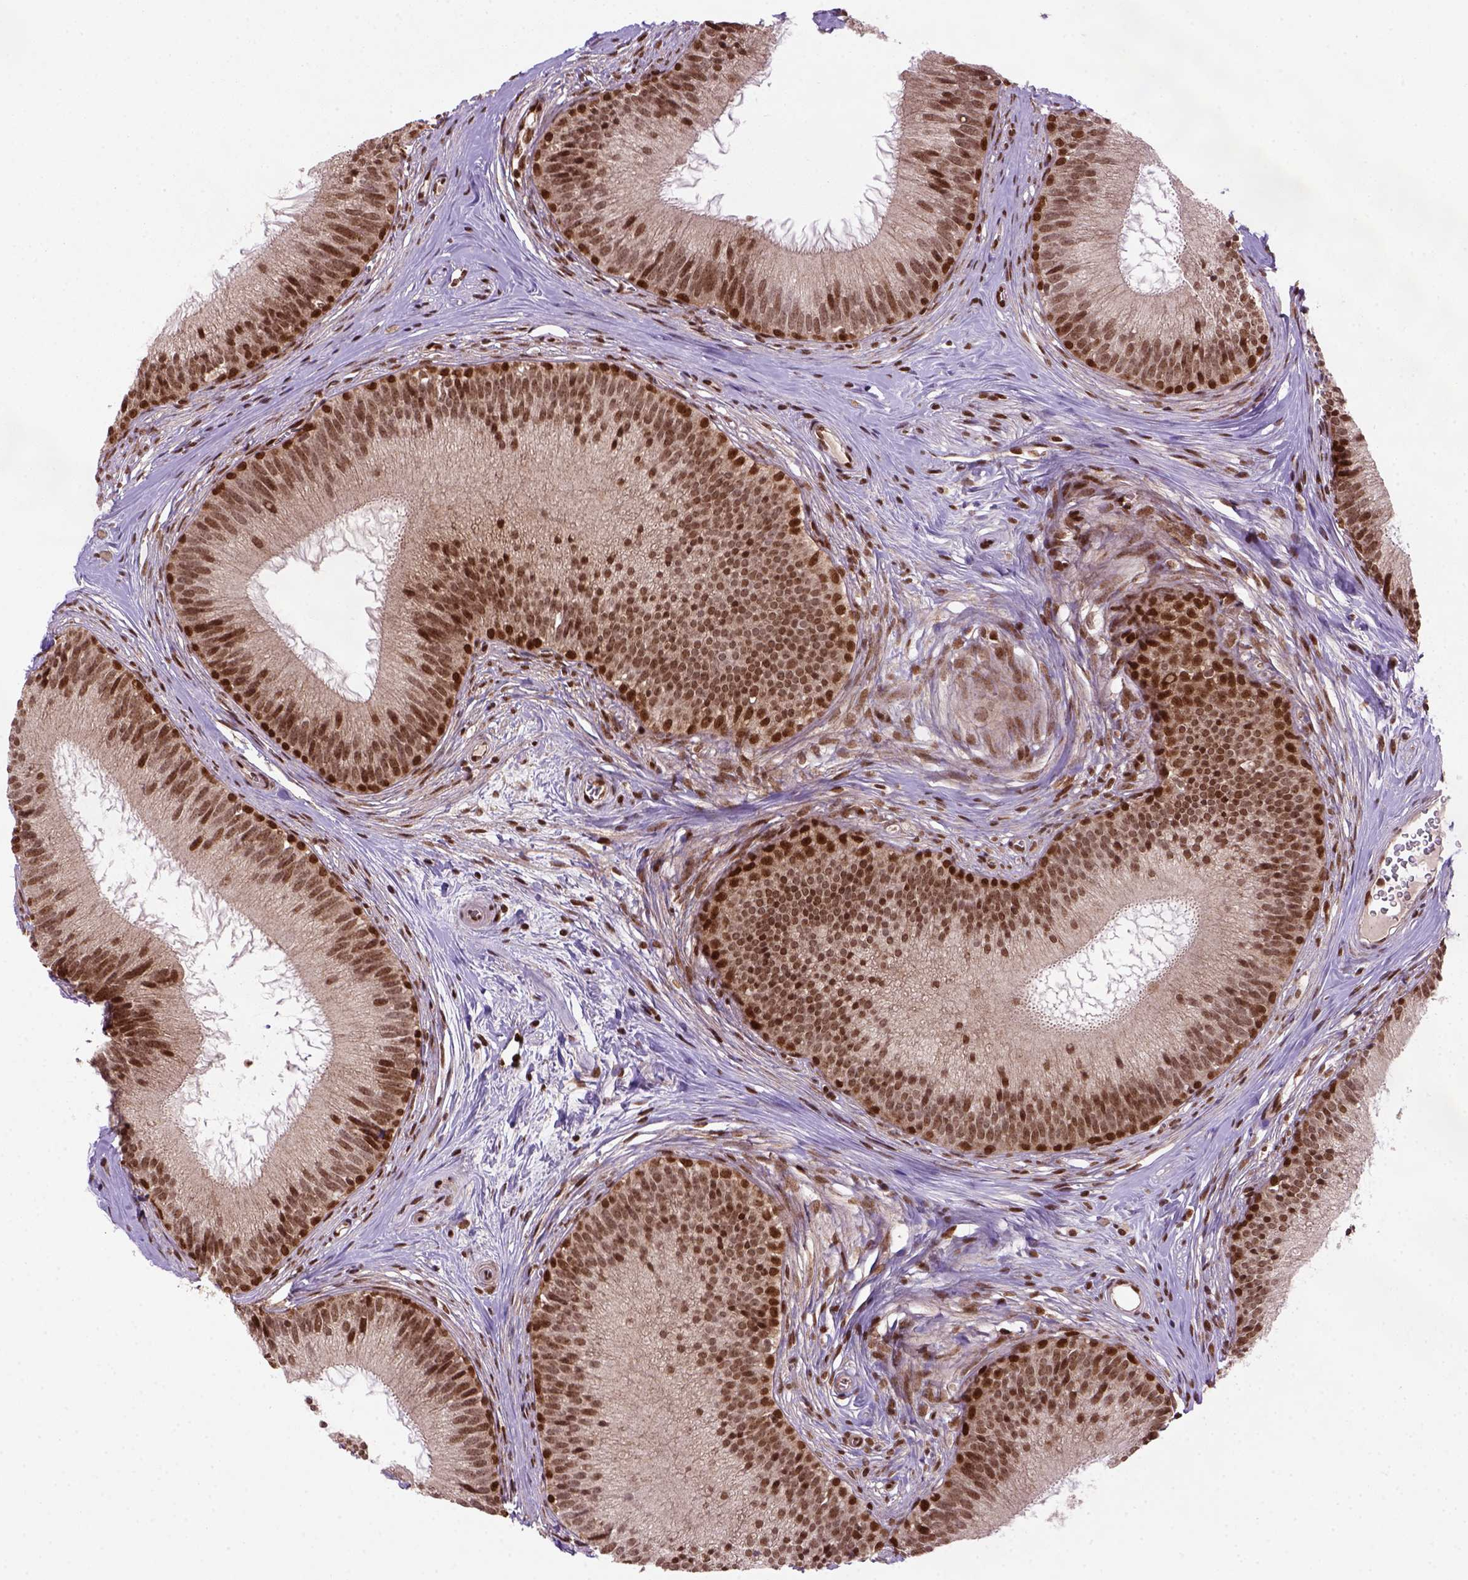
{"staining": {"intensity": "strong", "quantity": ">75%", "location": "nuclear"}, "tissue": "epididymis", "cell_type": "Glandular cells", "image_type": "normal", "snomed": [{"axis": "morphology", "description": "Normal tissue, NOS"}, {"axis": "topography", "description": "Epididymis"}], "caption": "Protein analysis of benign epididymis displays strong nuclear staining in approximately >75% of glandular cells.", "gene": "MGMT", "patient": {"sex": "male", "age": 24}}